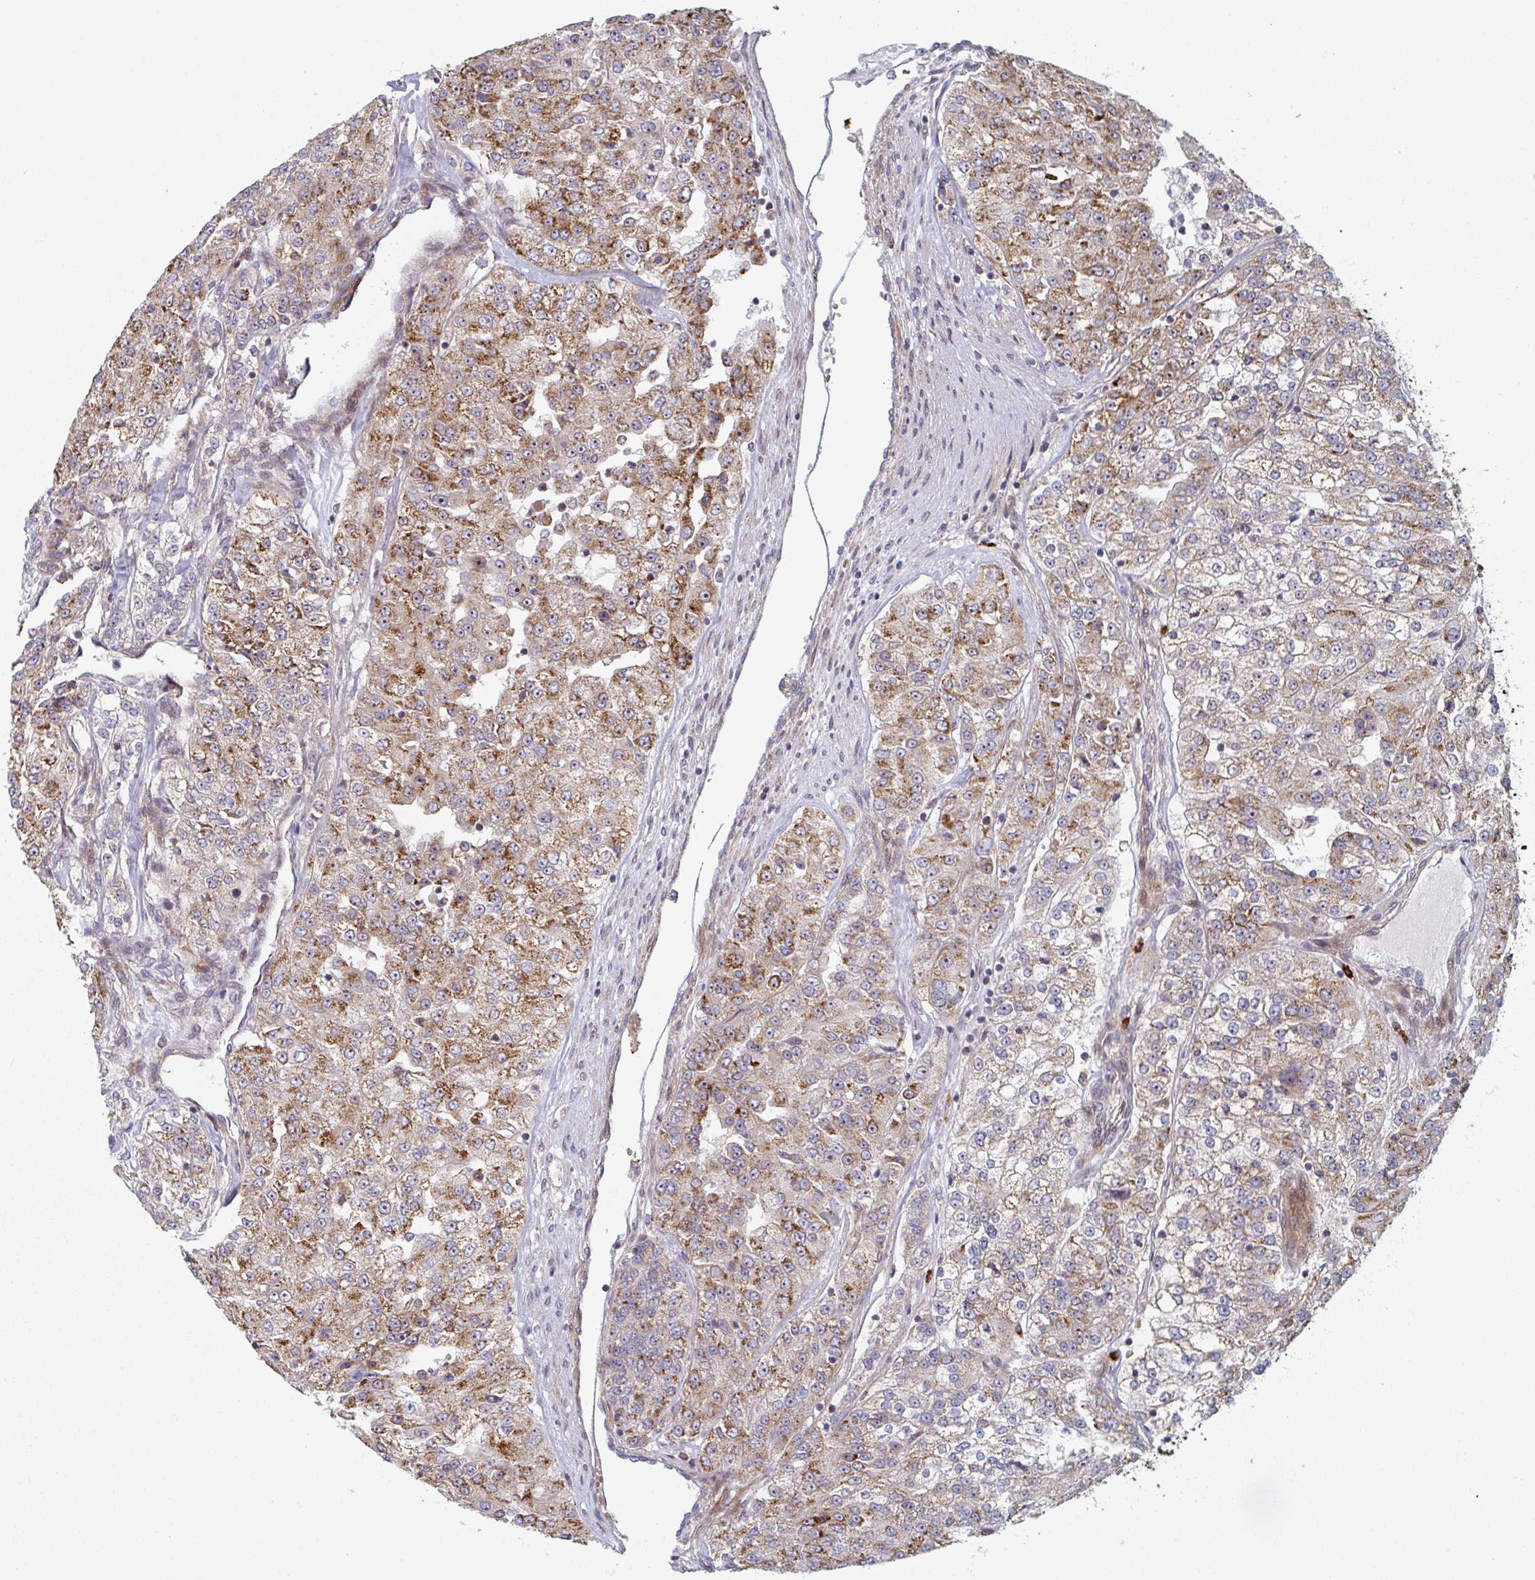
{"staining": {"intensity": "moderate", "quantity": ">75%", "location": "cytoplasmic/membranous"}, "tissue": "renal cancer", "cell_type": "Tumor cells", "image_type": "cancer", "snomed": [{"axis": "morphology", "description": "Adenocarcinoma, NOS"}, {"axis": "topography", "description": "Kidney"}], "caption": "Human renal cancer stained with a protein marker shows moderate staining in tumor cells.", "gene": "ZNF644", "patient": {"sex": "female", "age": 63}}